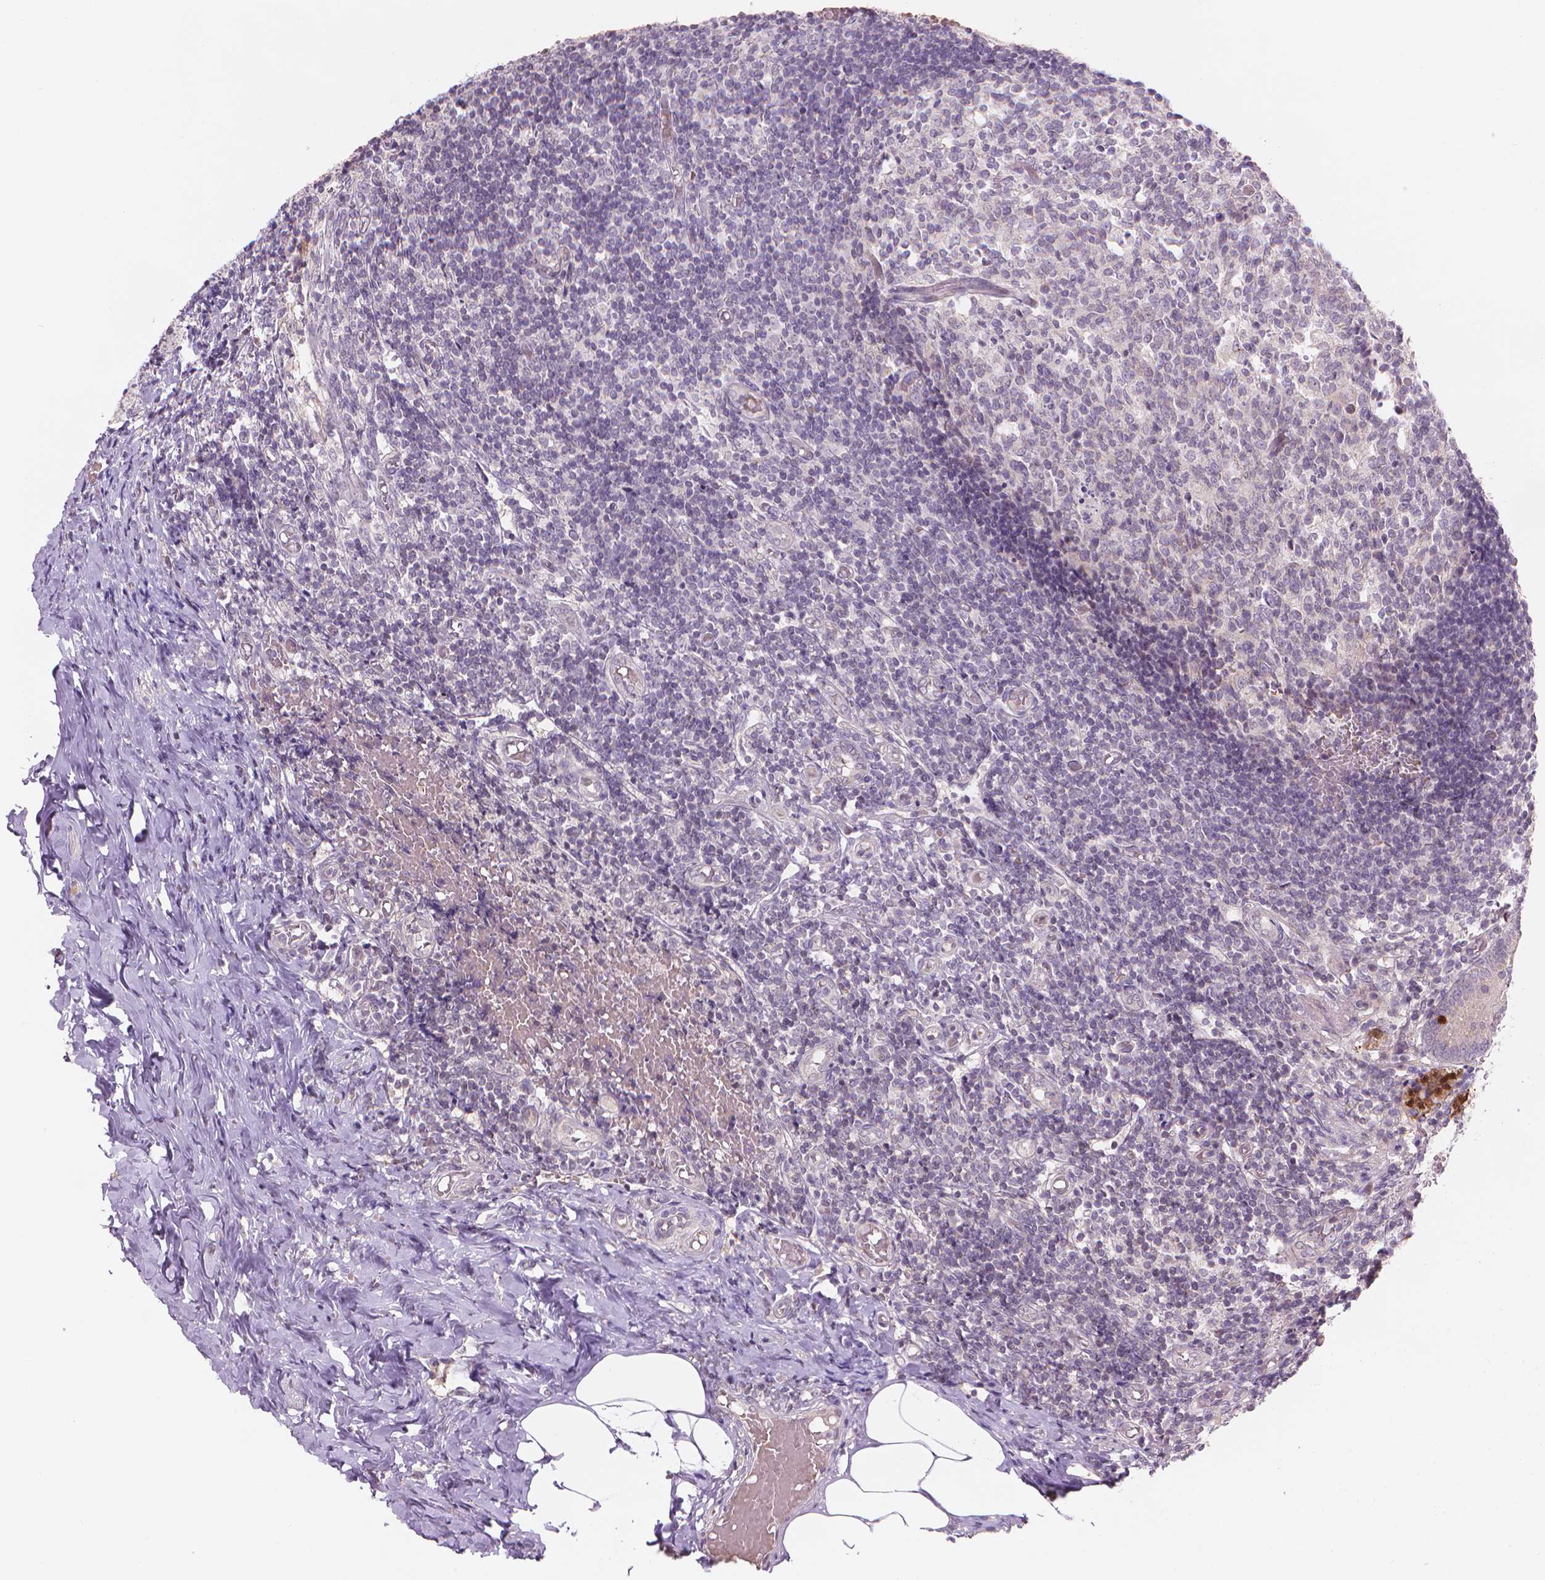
{"staining": {"intensity": "weak", "quantity": "<25%", "location": "cytoplasmic/membranous"}, "tissue": "appendix", "cell_type": "Glandular cells", "image_type": "normal", "snomed": [{"axis": "morphology", "description": "Normal tissue, NOS"}, {"axis": "topography", "description": "Appendix"}], "caption": "Appendix stained for a protein using IHC reveals no expression glandular cells.", "gene": "IFFO1", "patient": {"sex": "female", "age": 32}}